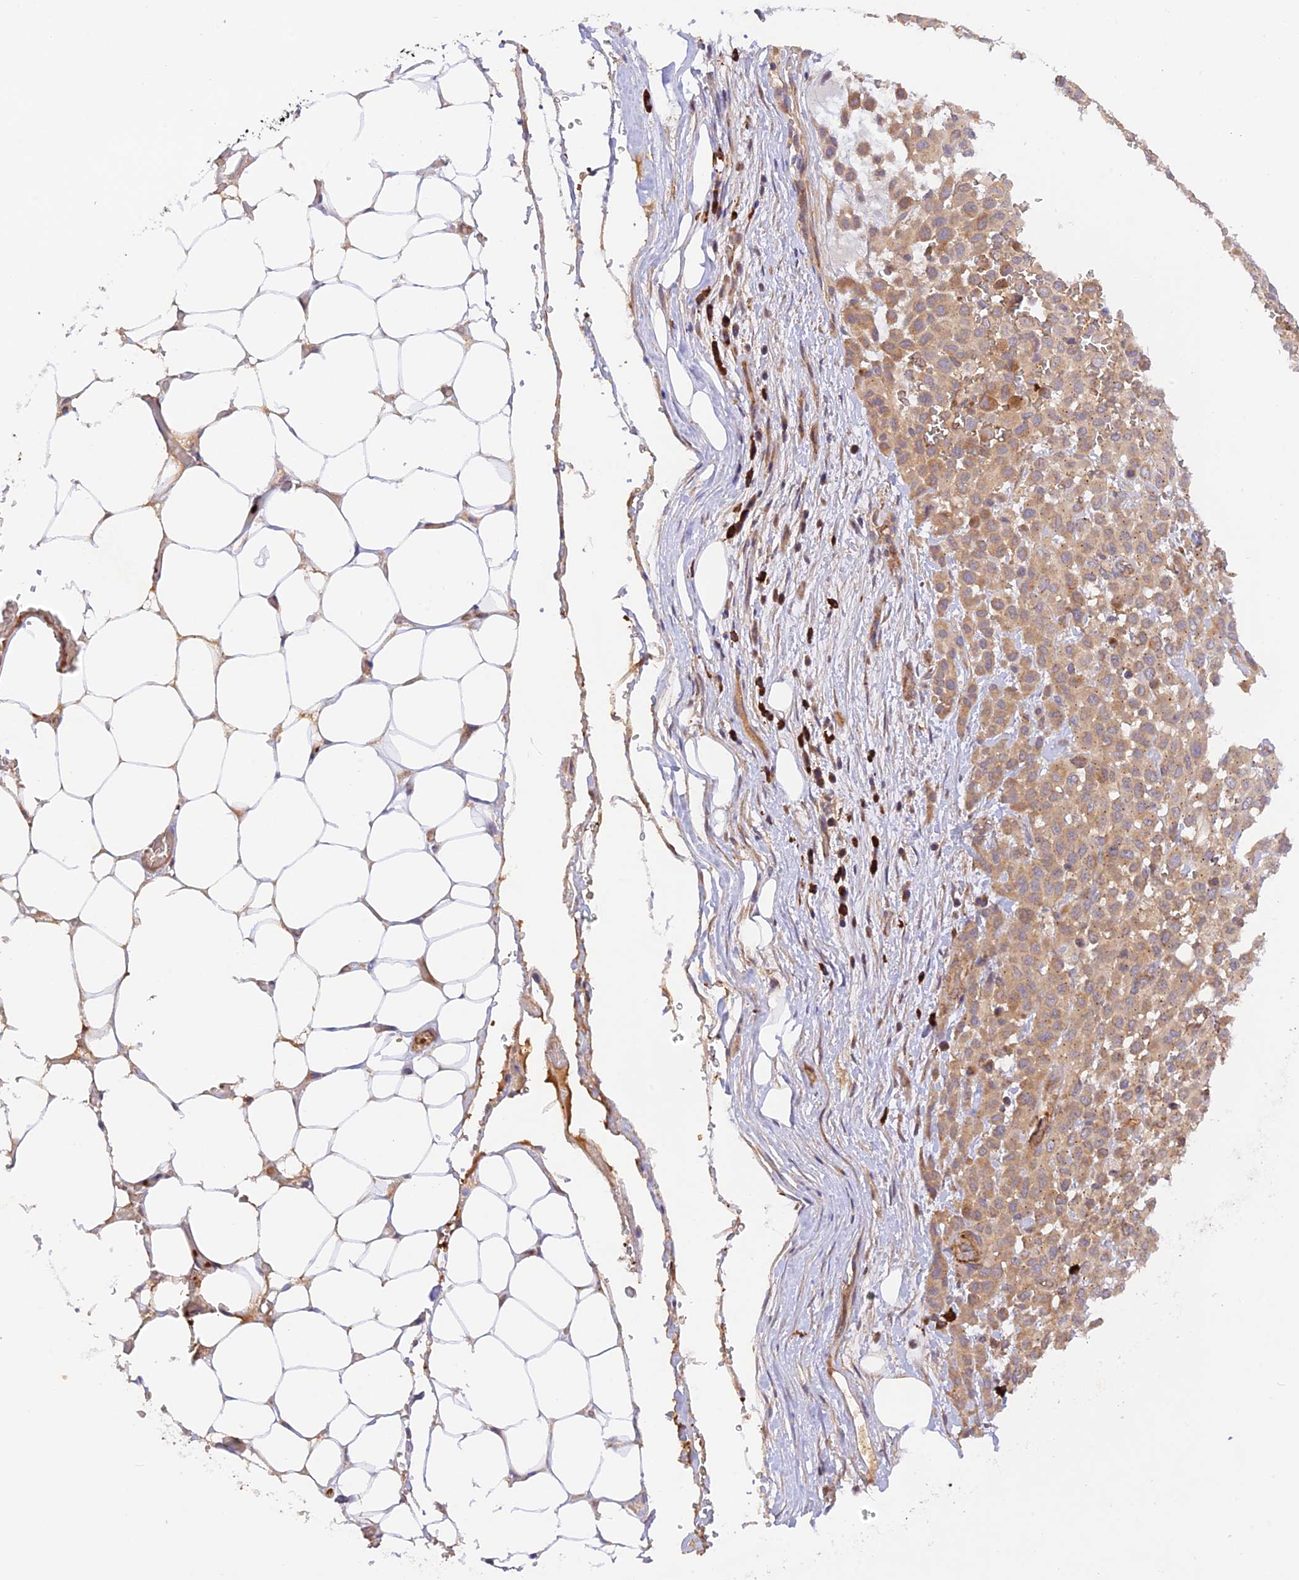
{"staining": {"intensity": "weak", "quantity": "<25%", "location": "cytoplasmic/membranous"}, "tissue": "melanoma", "cell_type": "Tumor cells", "image_type": "cancer", "snomed": [{"axis": "morphology", "description": "Malignant melanoma, Metastatic site"}, {"axis": "topography", "description": "Skin"}], "caption": "Immunohistochemistry (IHC) histopathology image of neoplastic tissue: melanoma stained with DAB reveals no significant protein staining in tumor cells.", "gene": "WDFY4", "patient": {"sex": "female", "age": 81}}